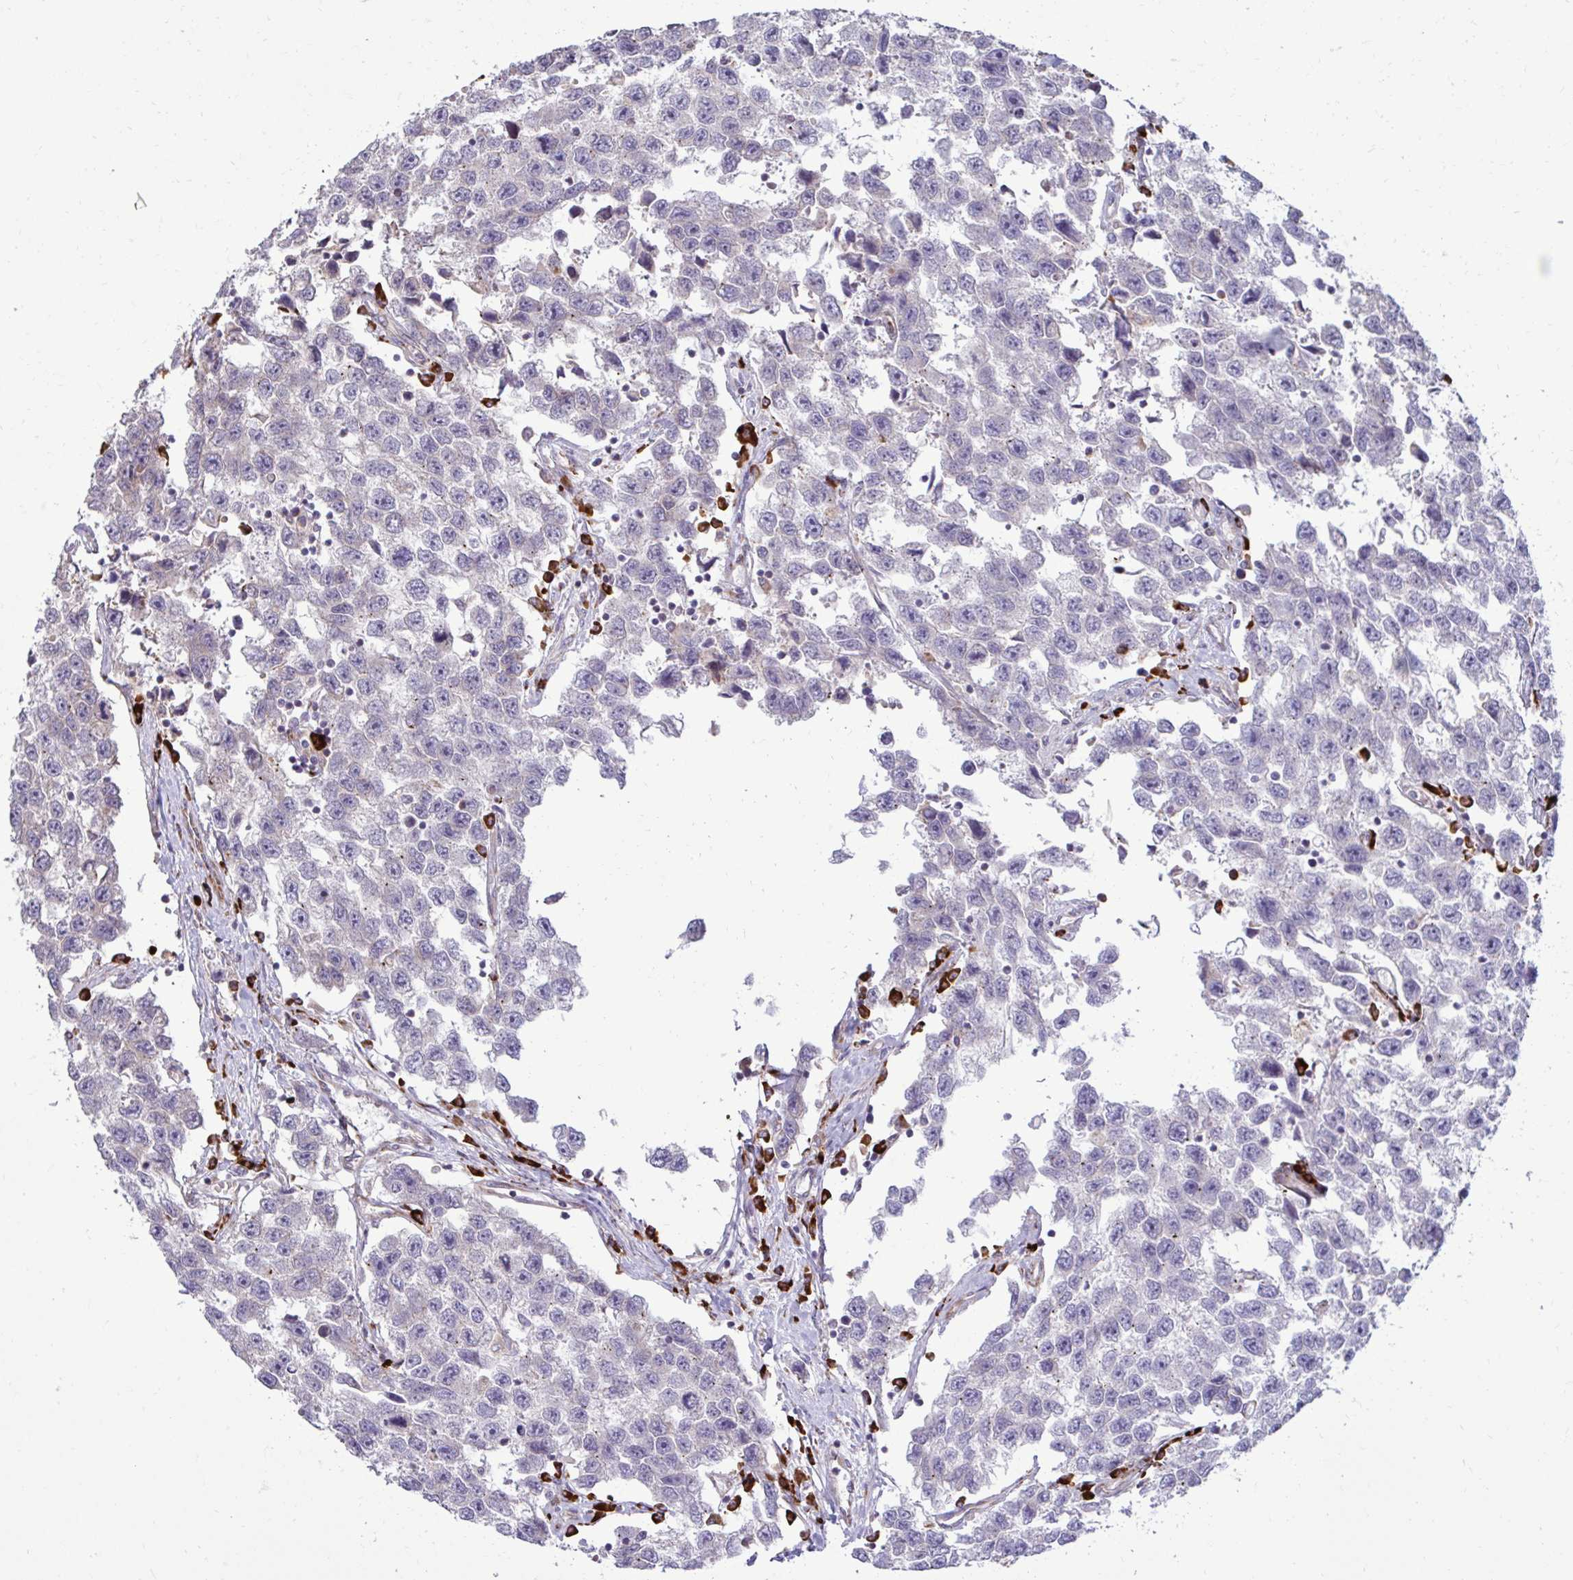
{"staining": {"intensity": "negative", "quantity": "none", "location": "none"}, "tissue": "testis cancer", "cell_type": "Tumor cells", "image_type": "cancer", "snomed": [{"axis": "morphology", "description": "Seminoma, NOS"}, {"axis": "topography", "description": "Testis"}], "caption": "Testis seminoma stained for a protein using IHC reveals no positivity tumor cells.", "gene": "LIMS1", "patient": {"sex": "male", "age": 33}}